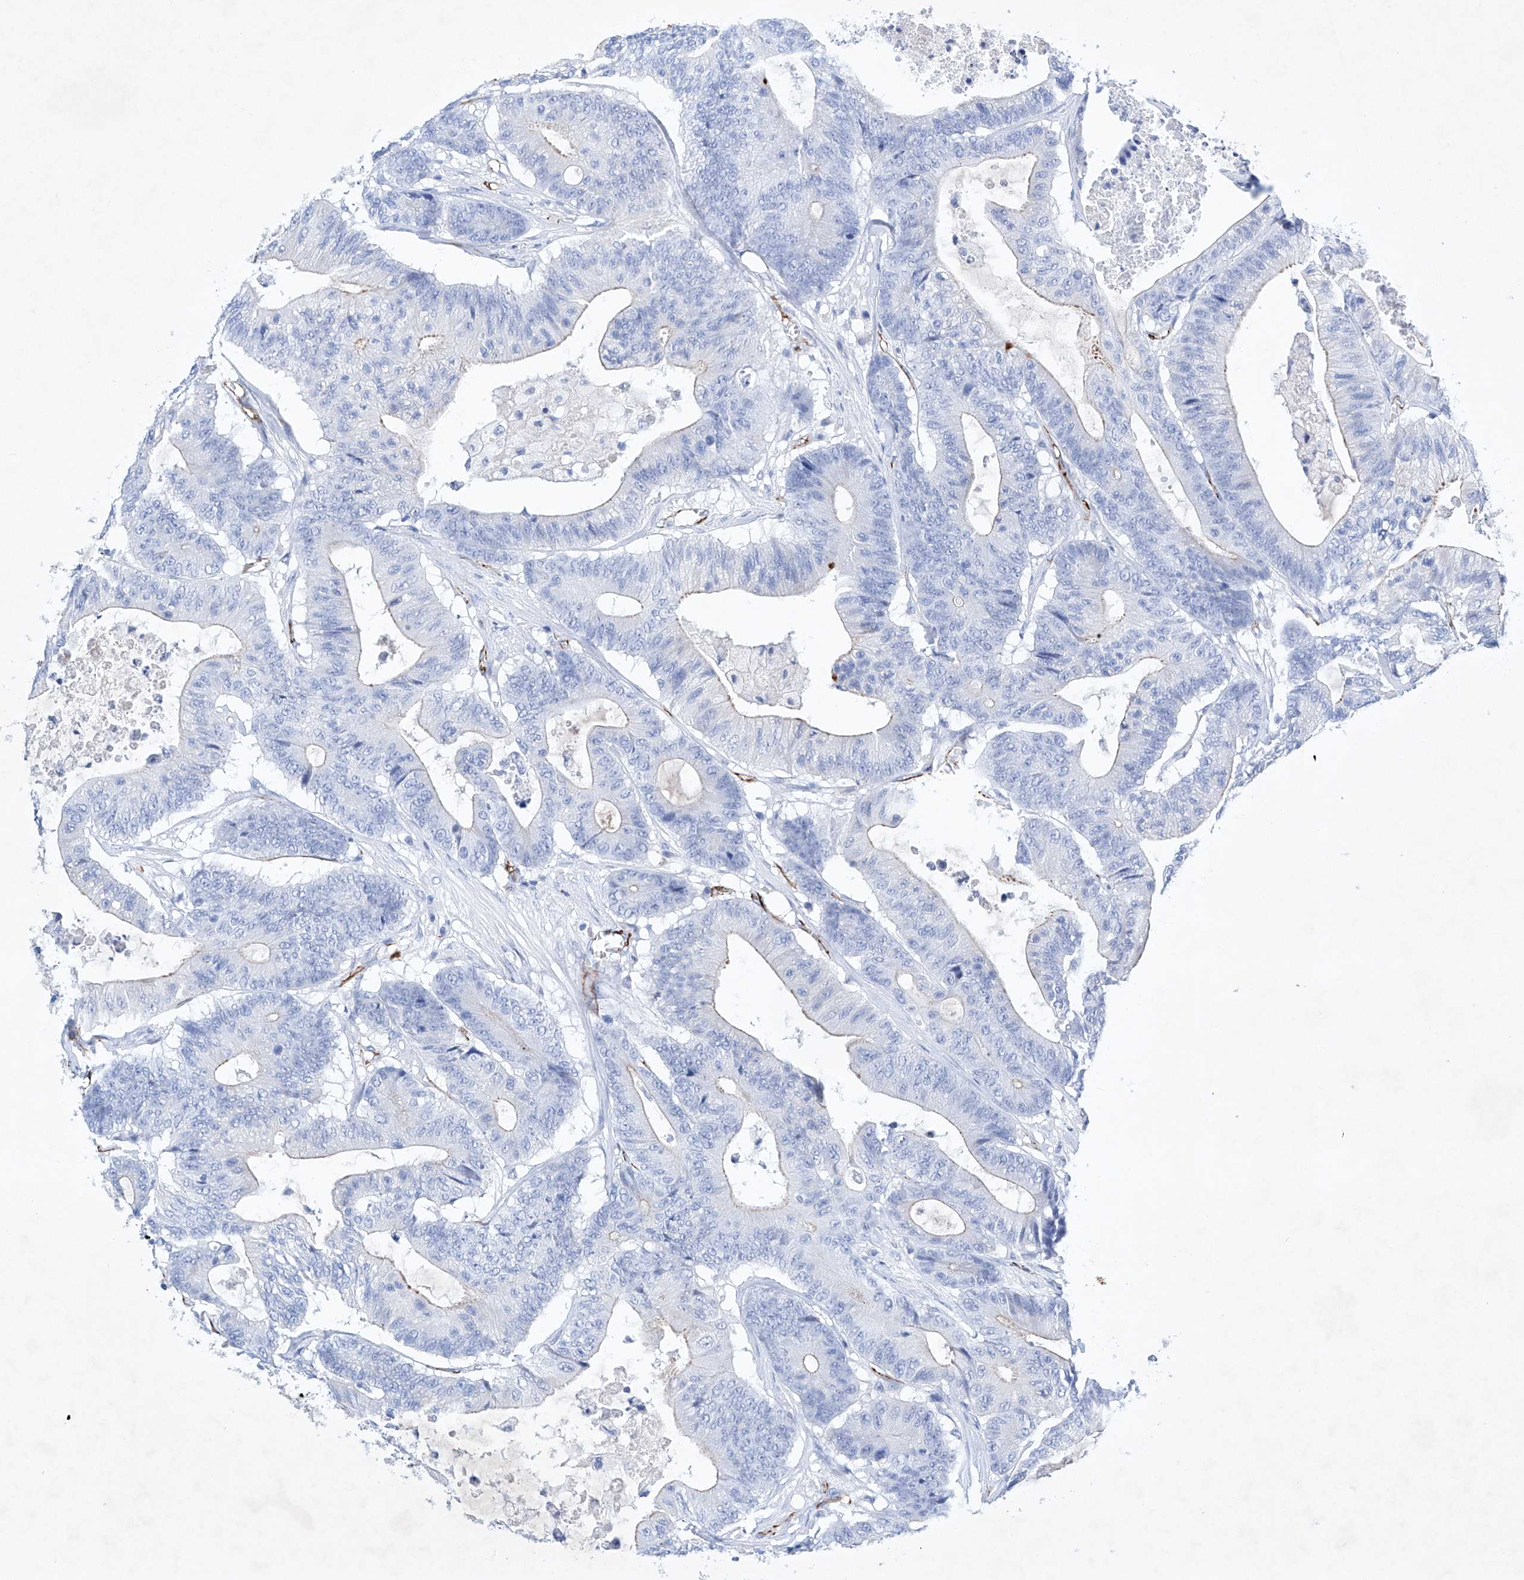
{"staining": {"intensity": "negative", "quantity": "none", "location": "none"}, "tissue": "colorectal cancer", "cell_type": "Tumor cells", "image_type": "cancer", "snomed": [{"axis": "morphology", "description": "Adenocarcinoma, NOS"}, {"axis": "topography", "description": "Colon"}], "caption": "This image is of colorectal cancer (adenocarcinoma) stained with IHC to label a protein in brown with the nuclei are counter-stained blue. There is no expression in tumor cells.", "gene": "ETV7", "patient": {"sex": "female", "age": 84}}